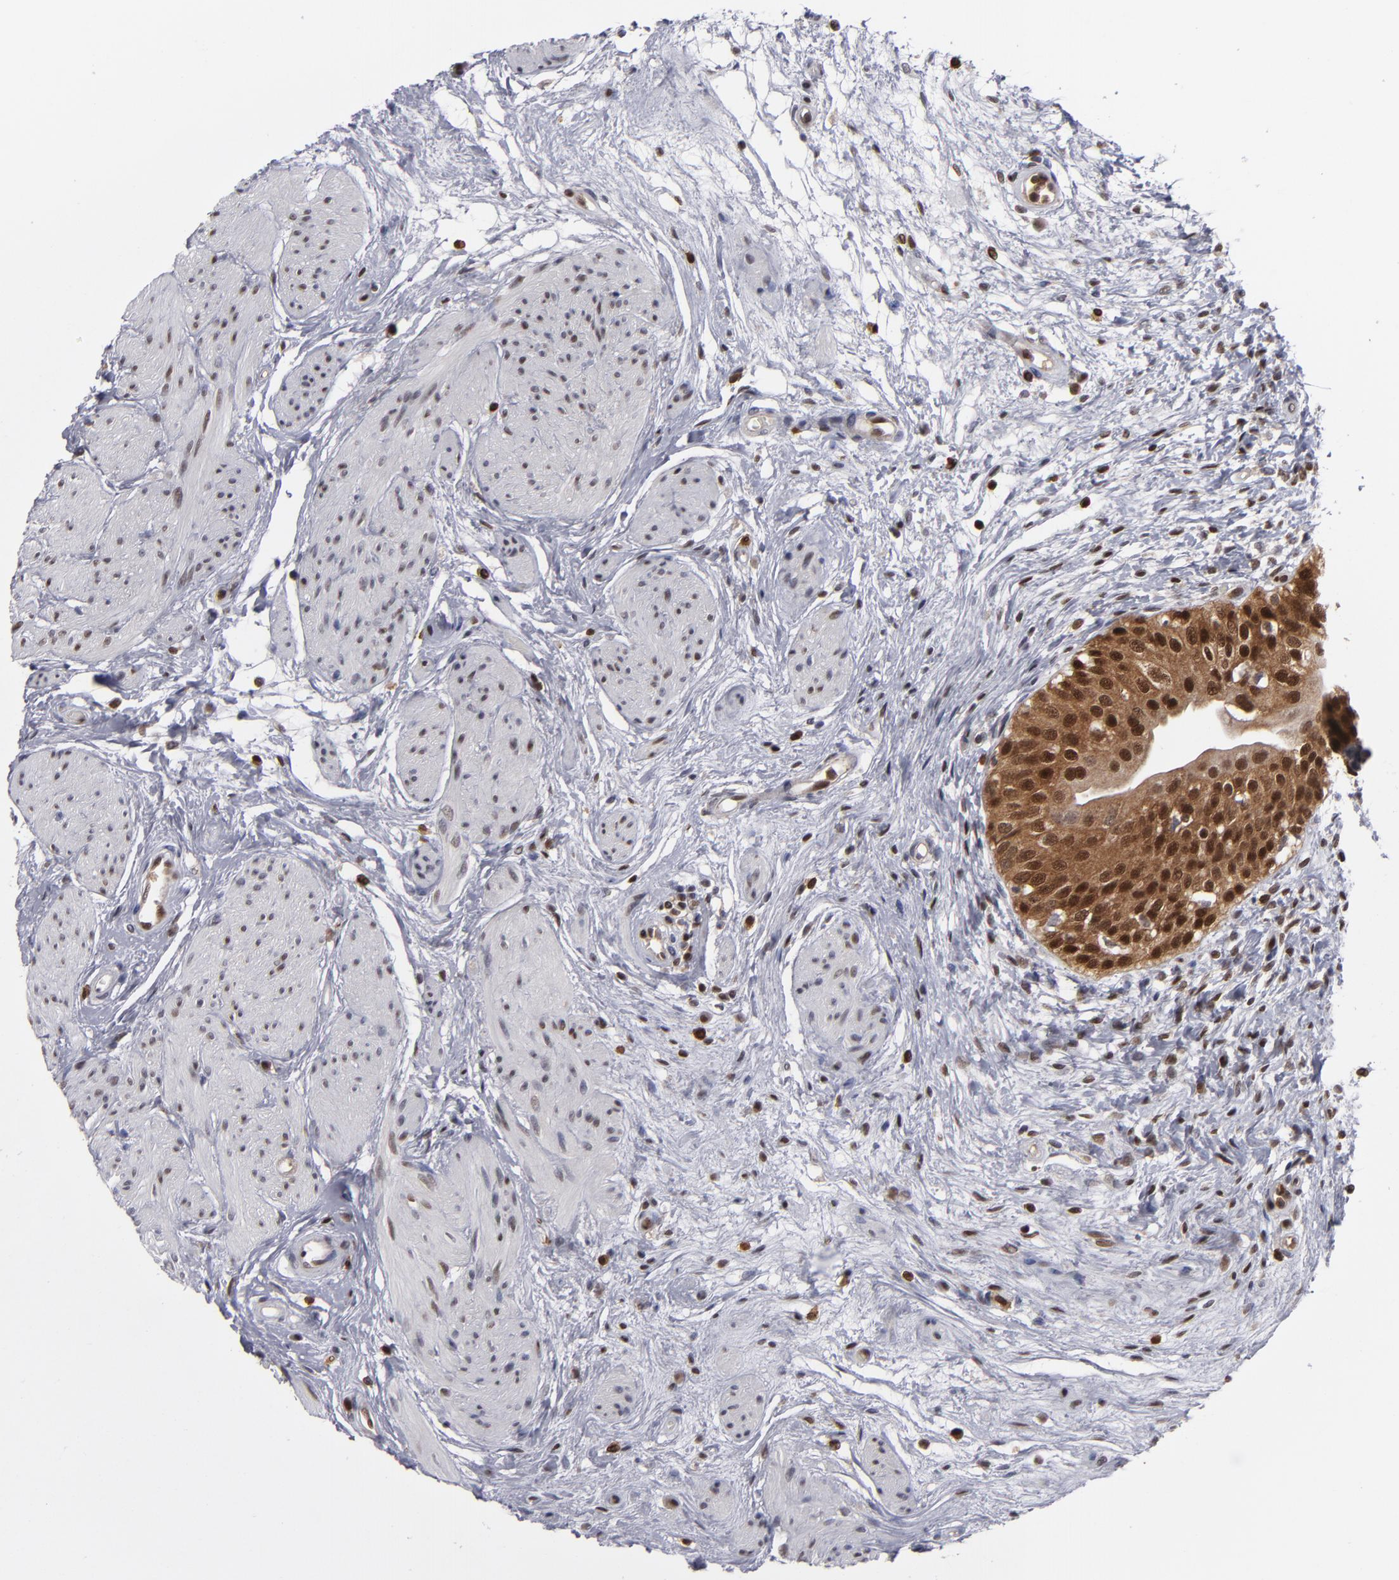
{"staining": {"intensity": "moderate", "quantity": ">75%", "location": "cytoplasmic/membranous,nuclear"}, "tissue": "urinary bladder", "cell_type": "Urothelial cells", "image_type": "normal", "snomed": [{"axis": "morphology", "description": "Normal tissue, NOS"}, {"axis": "topography", "description": "Urinary bladder"}], "caption": "Urinary bladder stained for a protein (brown) reveals moderate cytoplasmic/membranous,nuclear positive positivity in approximately >75% of urothelial cells.", "gene": "GSR", "patient": {"sex": "female", "age": 55}}